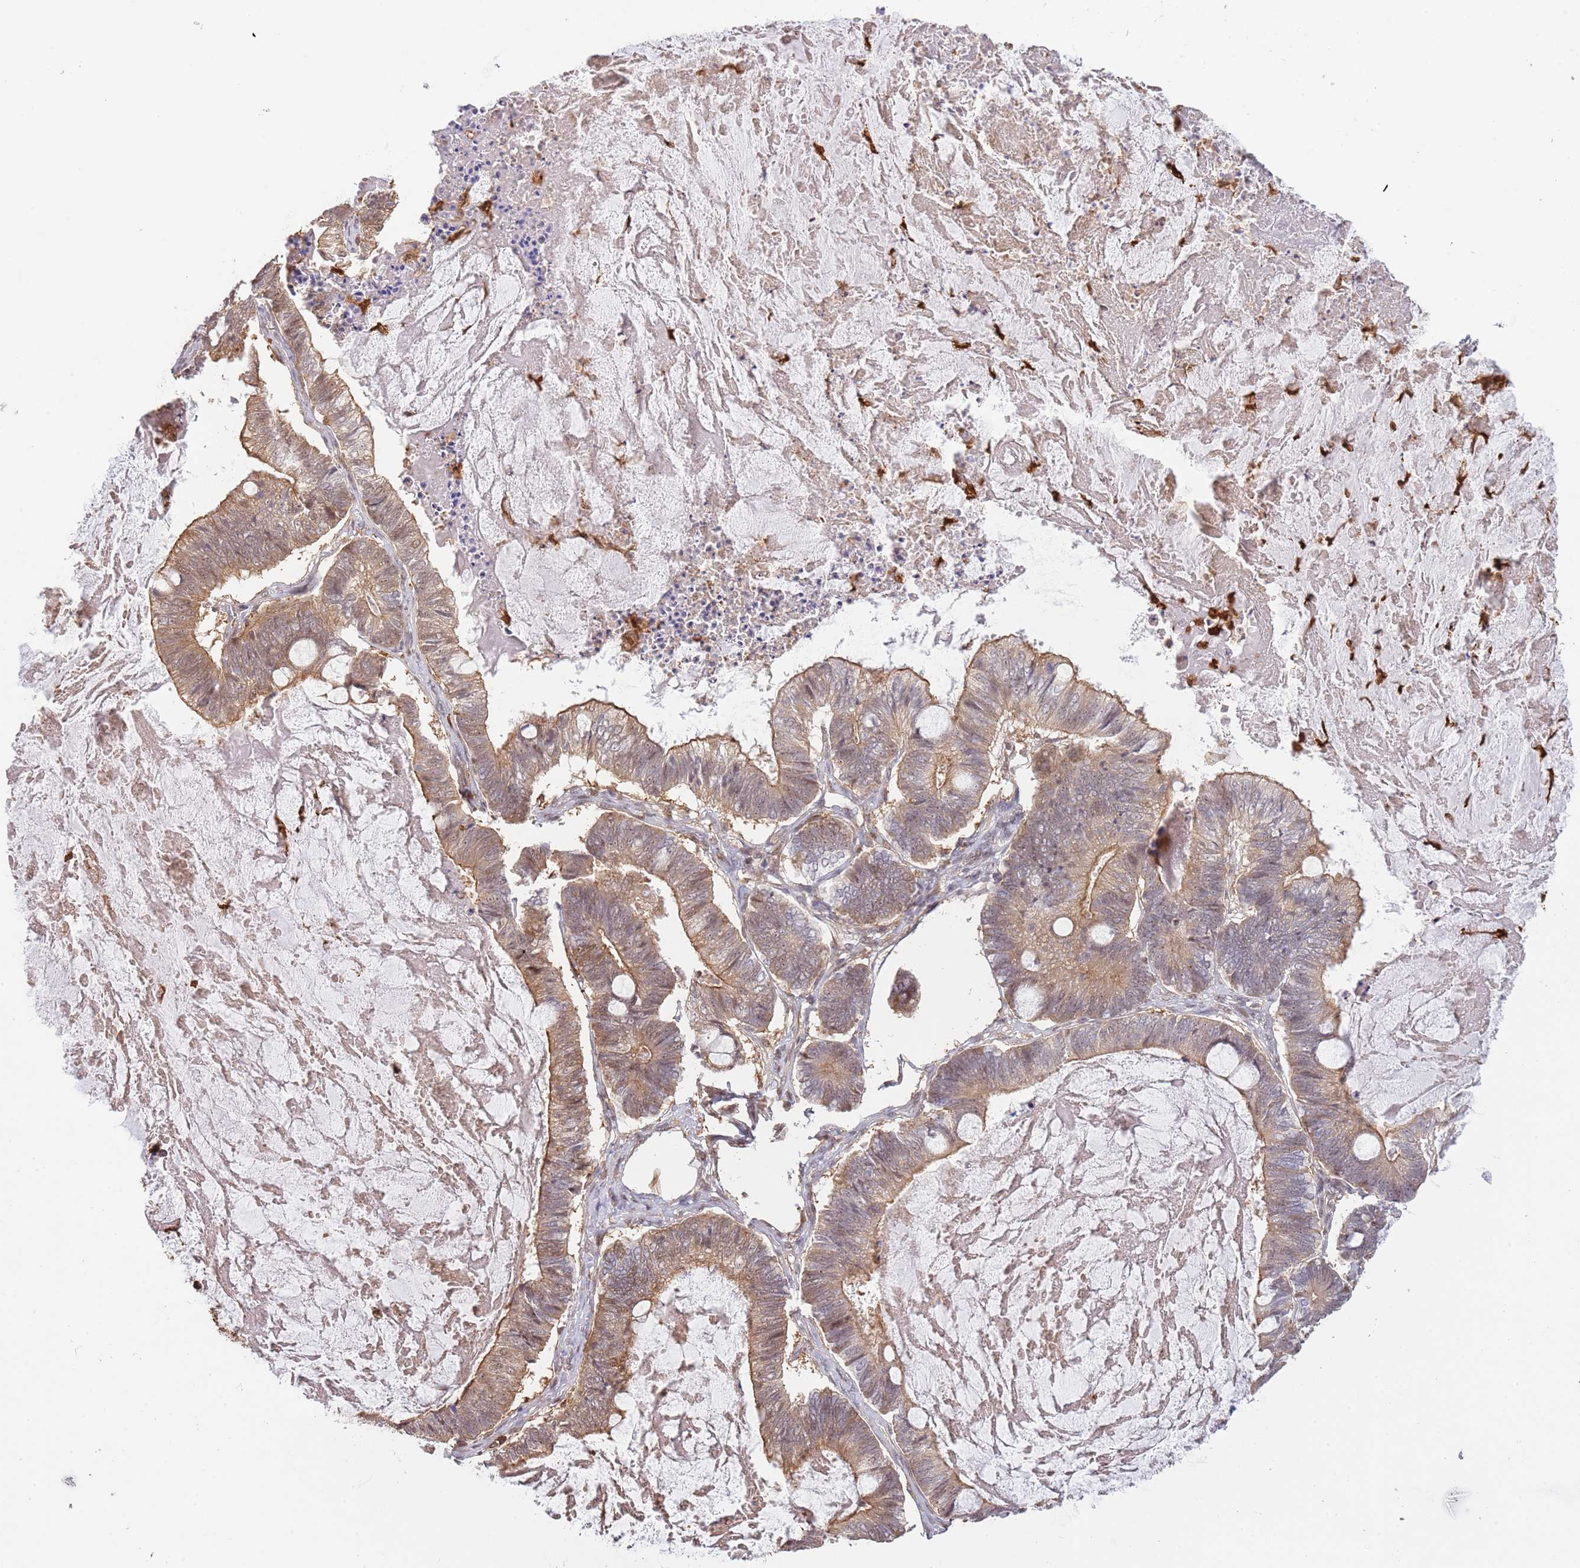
{"staining": {"intensity": "moderate", "quantity": ">75%", "location": "cytoplasmic/membranous"}, "tissue": "ovarian cancer", "cell_type": "Tumor cells", "image_type": "cancer", "snomed": [{"axis": "morphology", "description": "Cystadenocarcinoma, mucinous, NOS"}, {"axis": "topography", "description": "Ovary"}], "caption": "Tumor cells exhibit medium levels of moderate cytoplasmic/membranous positivity in about >75% of cells in human ovarian mucinous cystadenocarcinoma. The staining was performed using DAB to visualize the protein expression in brown, while the nuclei were stained in blue with hematoxylin (Magnification: 20x).", "gene": "PLSCR5", "patient": {"sex": "female", "age": 61}}